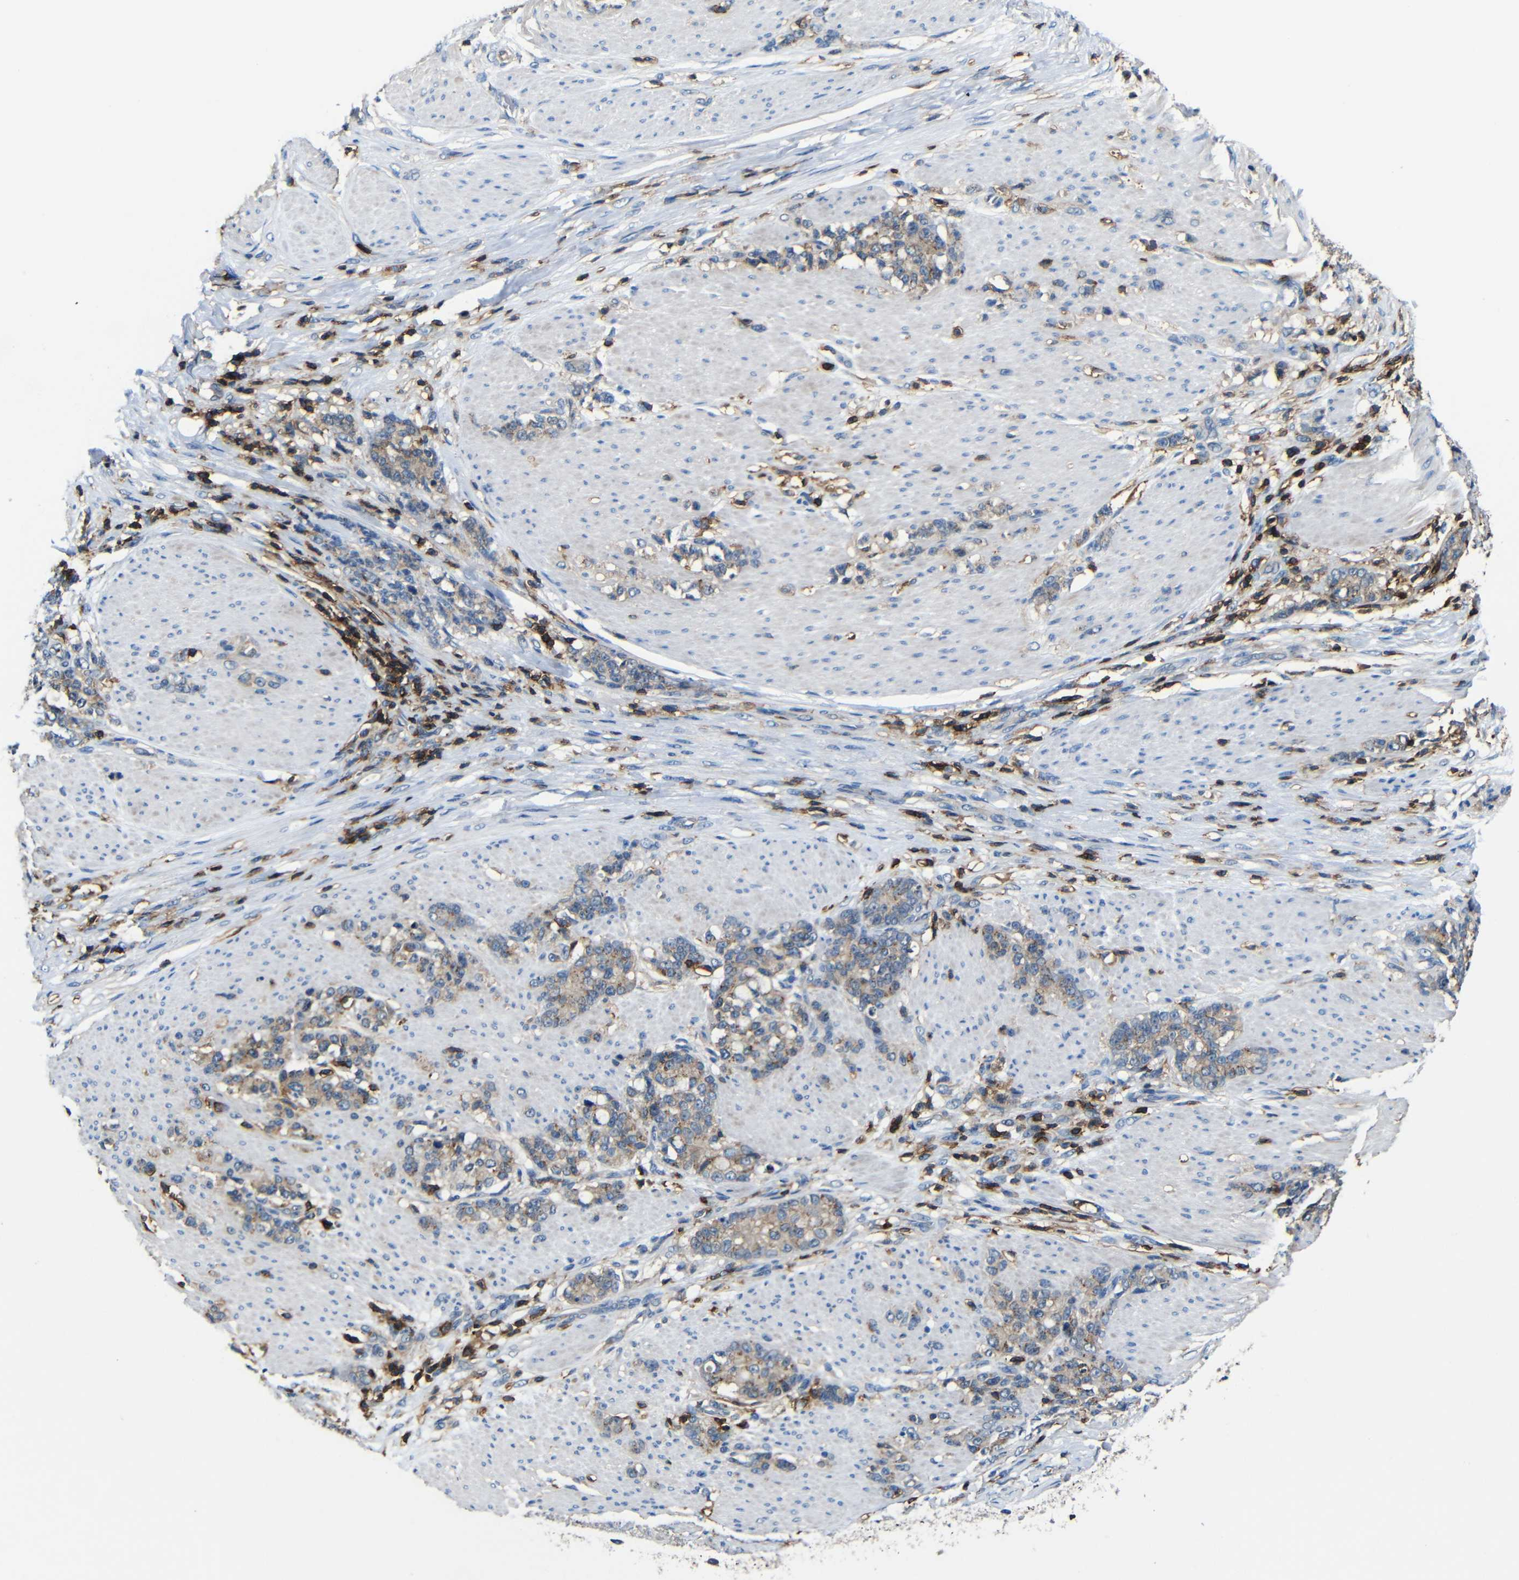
{"staining": {"intensity": "weak", "quantity": ">75%", "location": "cytoplasmic/membranous"}, "tissue": "stomach cancer", "cell_type": "Tumor cells", "image_type": "cancer", "snomed": [{"axis": "morphology", "description": "Adenocarcinoma, NOS"}, {"axis": "topography", "description": "Stomach, lower"}], "caption": "Immunohistochemical staining of stomach cancer (adenocarcinoma) reveals weak cytoplasmic/membranous protein expression in about >75% of tumor cells.", "gene": "P2RY12", "patient": {"sex": "male", "age": 88}}